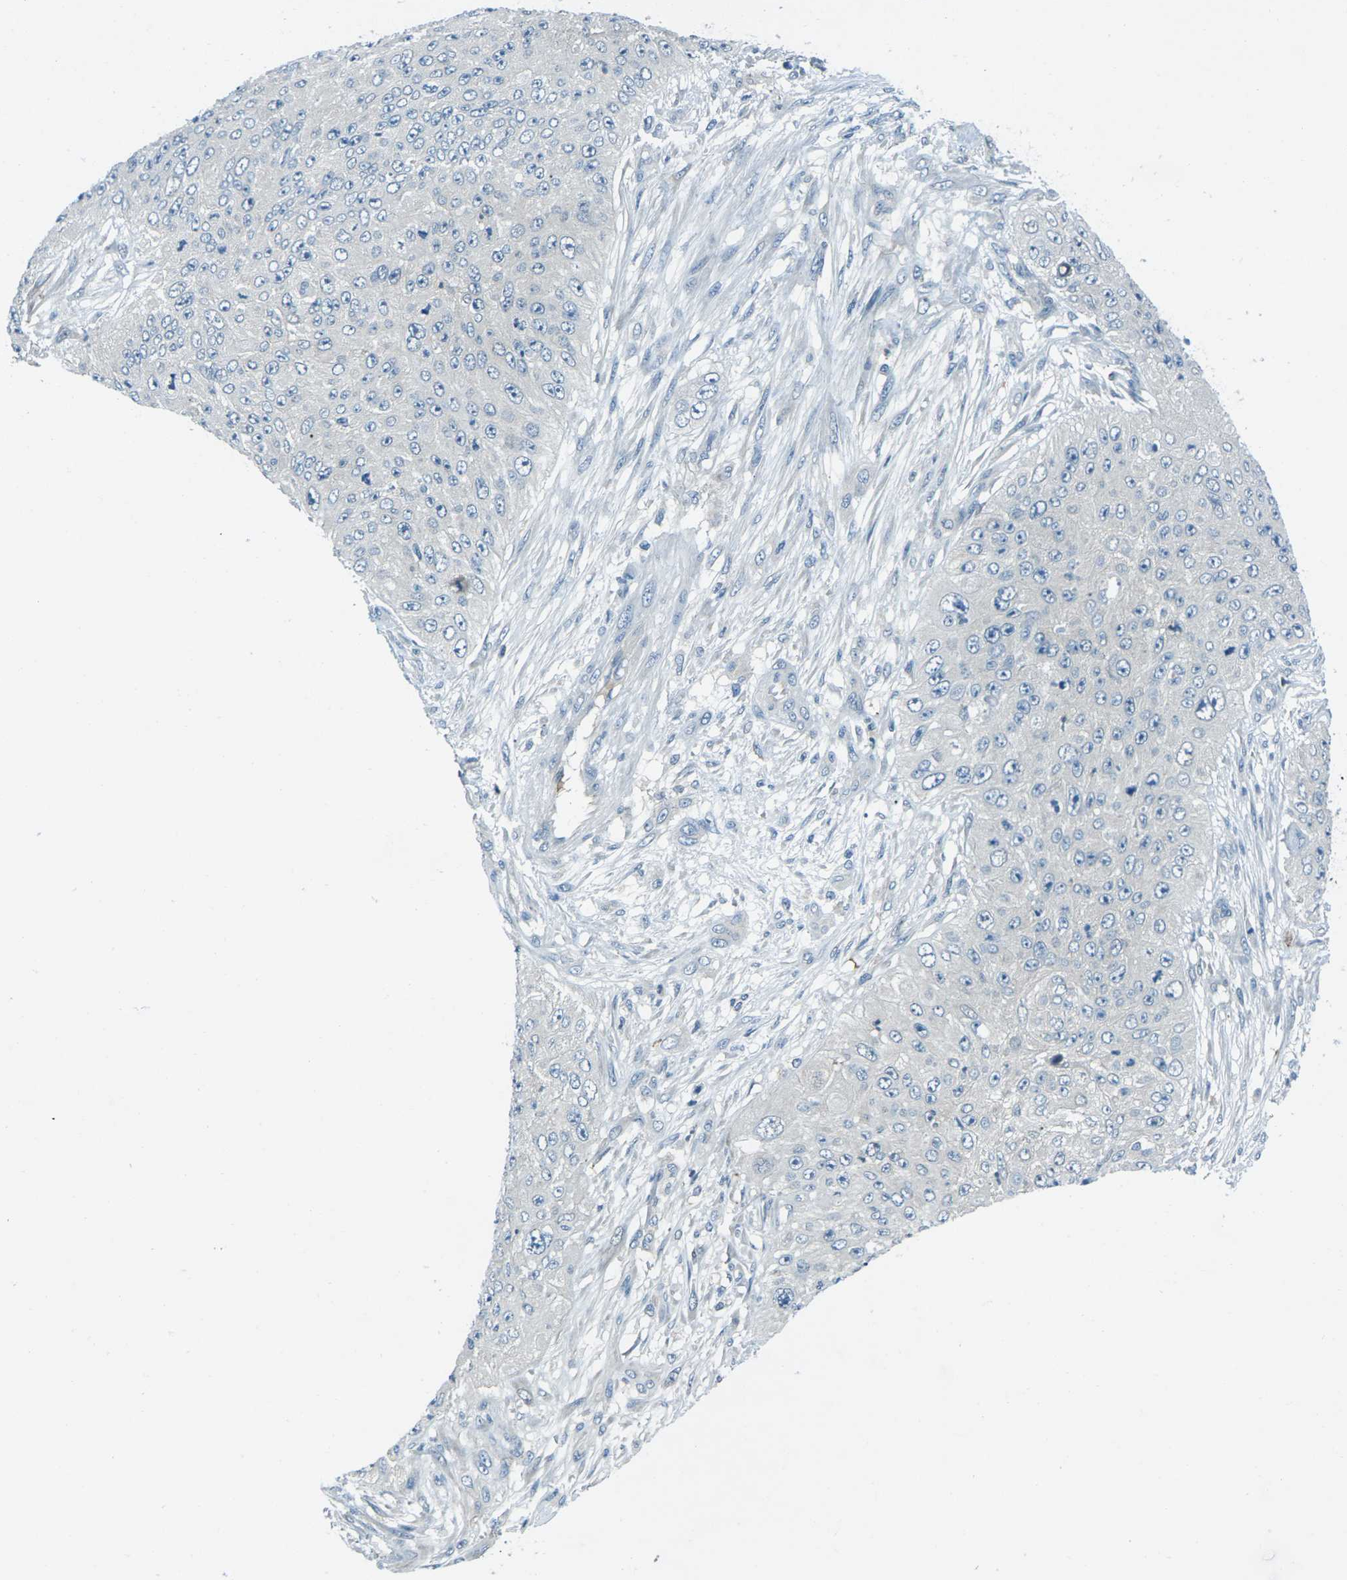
{"staining": {"intensity": "negative", "quantity": "none", "location": "none"}, "tissue": "skin cancer", "cell_type": "Tumor cells", "image_type": "cancer", "snomed": [{"axis": "morphology", "description": "Squamous cell carcinoma, NOS"}, {"axis": "topography", "description": "Skin"}], "caption": "IHC of human skin squamous cell carcinoma displays no positivity in tumor cells.", "gene": "NANOS2", "patient": {"sex": "female", "age": 80}}